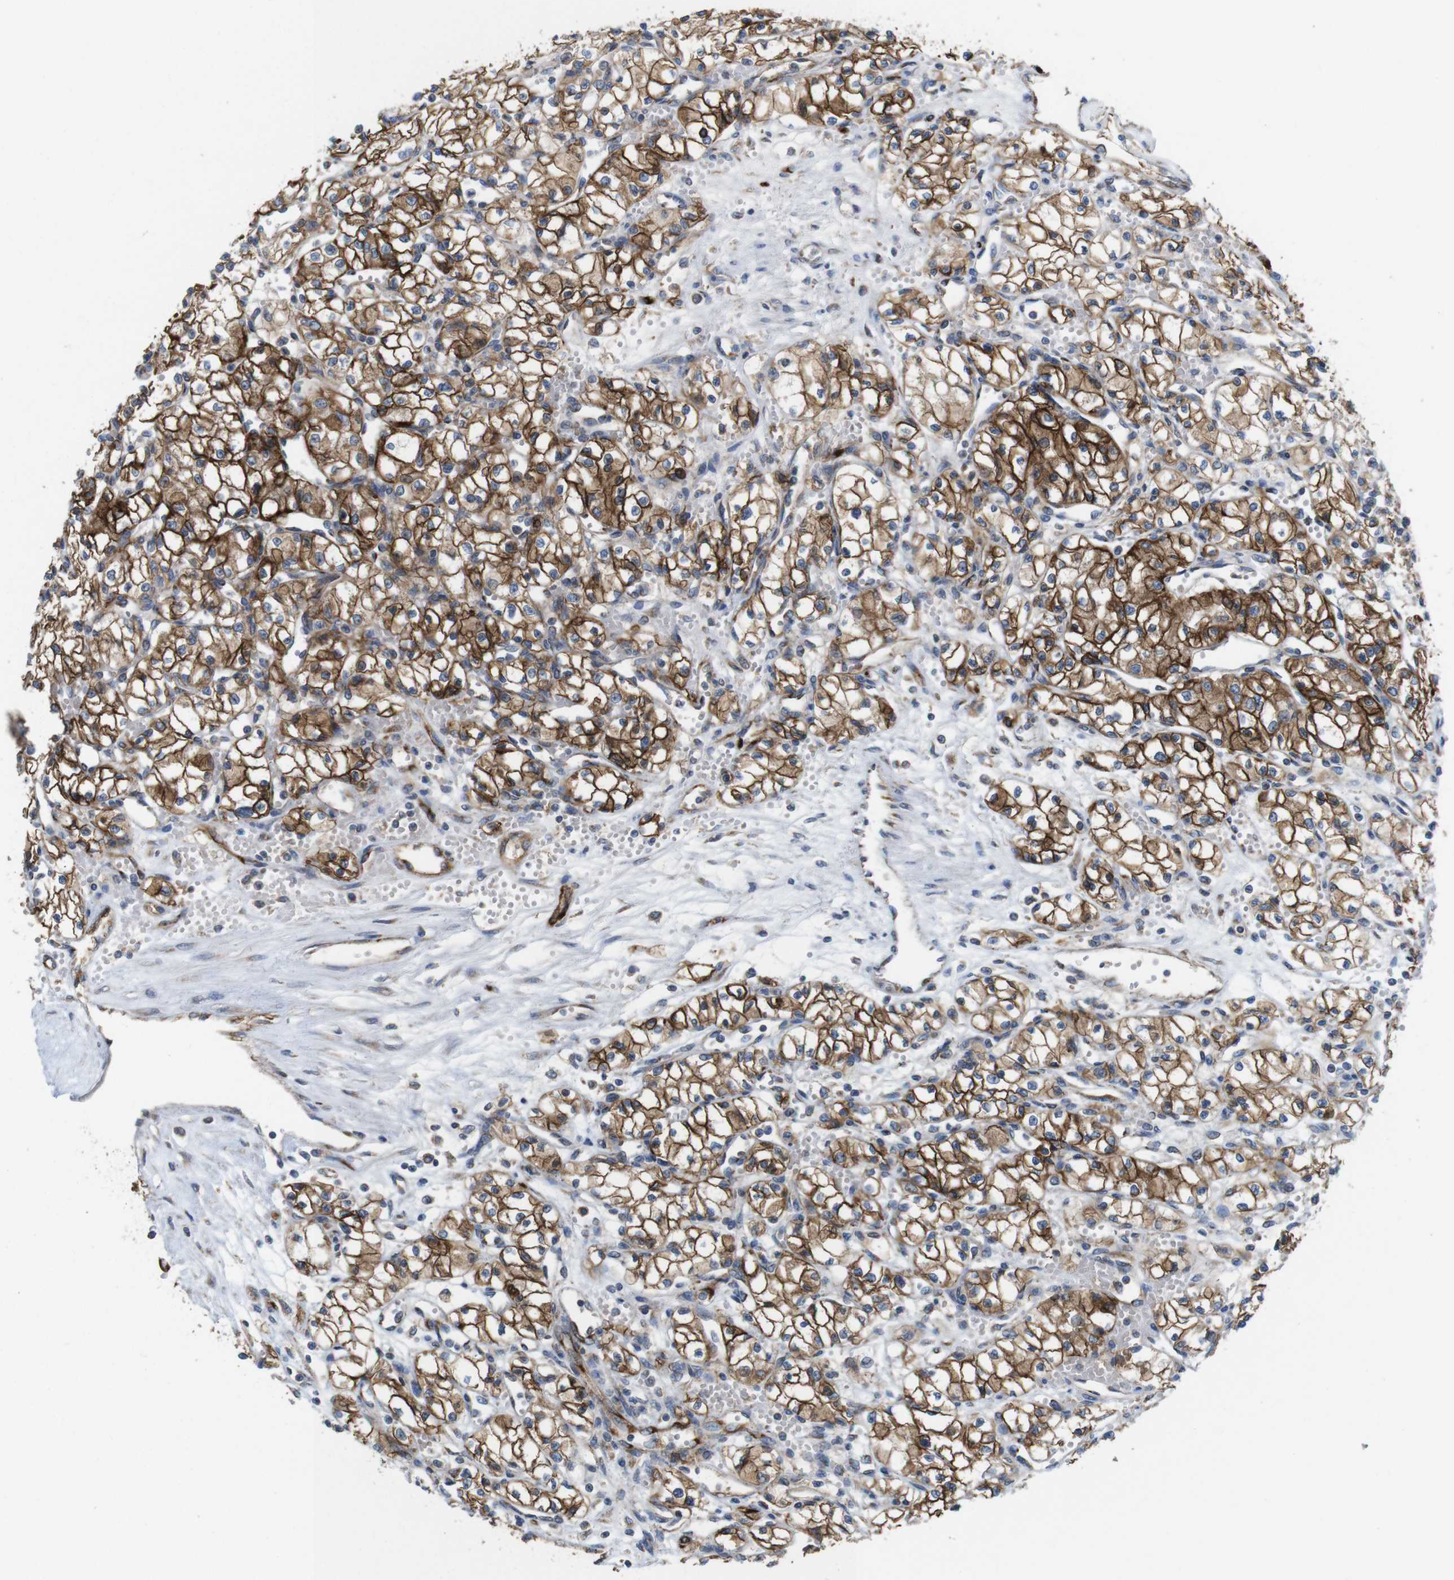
{"staining": {"intensity": "moderate", "quantity": ">75%", "location": "cytoplasmic/membranous"}, "tissue": "renal cancer", "cell_type": "Tumor cells", "image_type": "cancer", "snomed": [{"axis": "morphology", "description": "Normal tissue, NOS"}, {"axis": "morphology", "description": "Adenocarcinoma, NOS"}, {"axis": "topography", "description": "Kidney"}], "caption": "This is a histology image of immunohistochemistry (IHC) staining of adenocarcinoma (renal), which shows moderate positivity in the cytoplasmic/membranous of tumor cells.", "gene": "EFCAB14", "patient": {"sex": "male", "age": 59}}